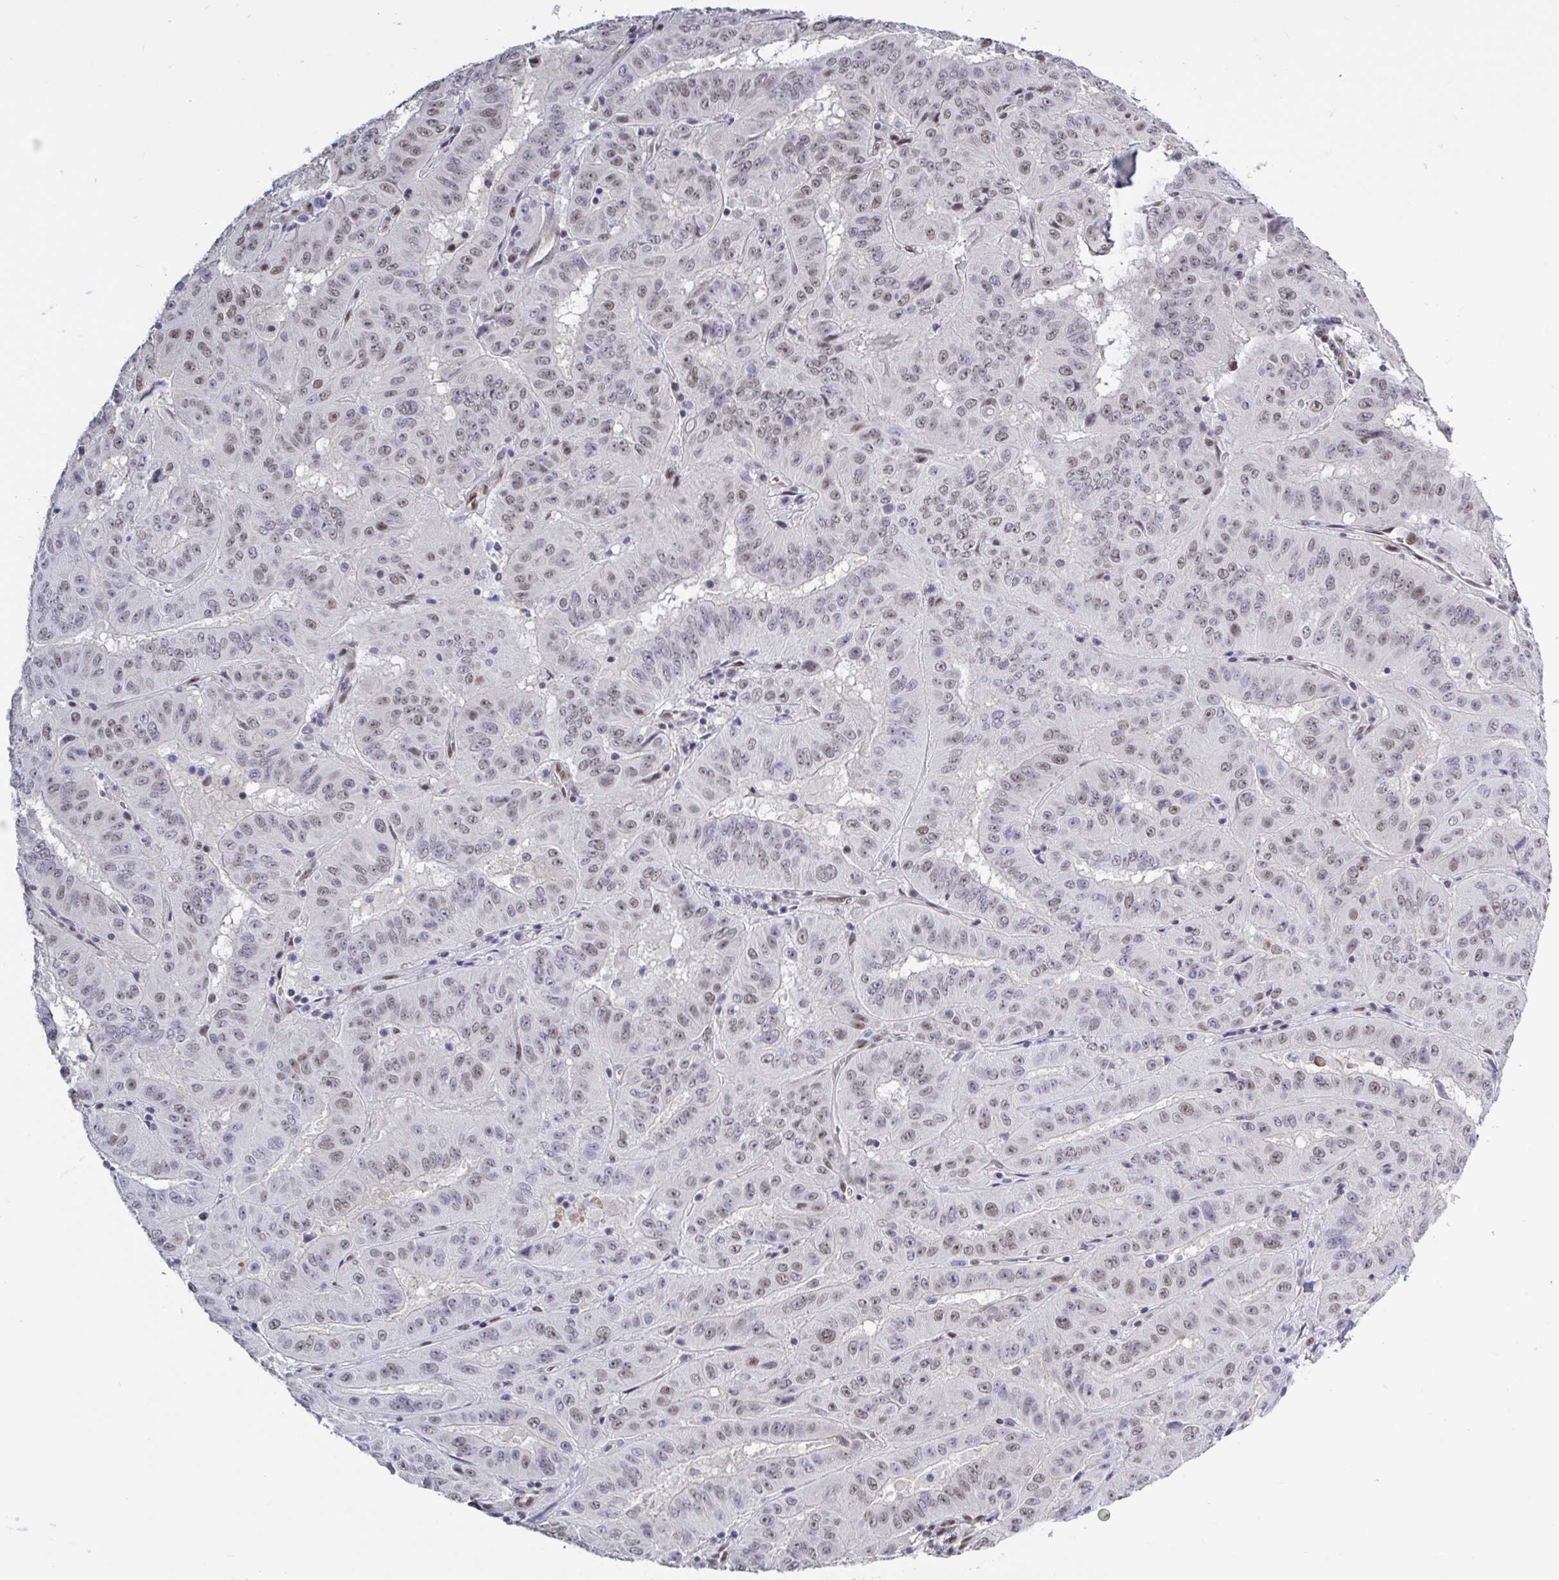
{"staining": {"intensity": "weak", "quantity": "25%-75%", "location": "nuclear"}, "tissue": "pancreatic cancer", "cell_type": "Tumor cells", "image_type": "cancer", "snomed": [{"axis": "morphology", "description": "Adenocarcinoma, NOS"}, {"axis": "topography", "description": "Pancreas"}], "caption": "Protein expression analysis of human adenocarcinoma (pancreatic) reveals weak nuclear positivity in about 25%-75% of tumor cells. (Stains: DAB in brown, nuclei in blue, Microscopy: brightfield microscopy at high magnification).", "gene": "BCL7B", "patient": {"sex": "male", "age": 63}}